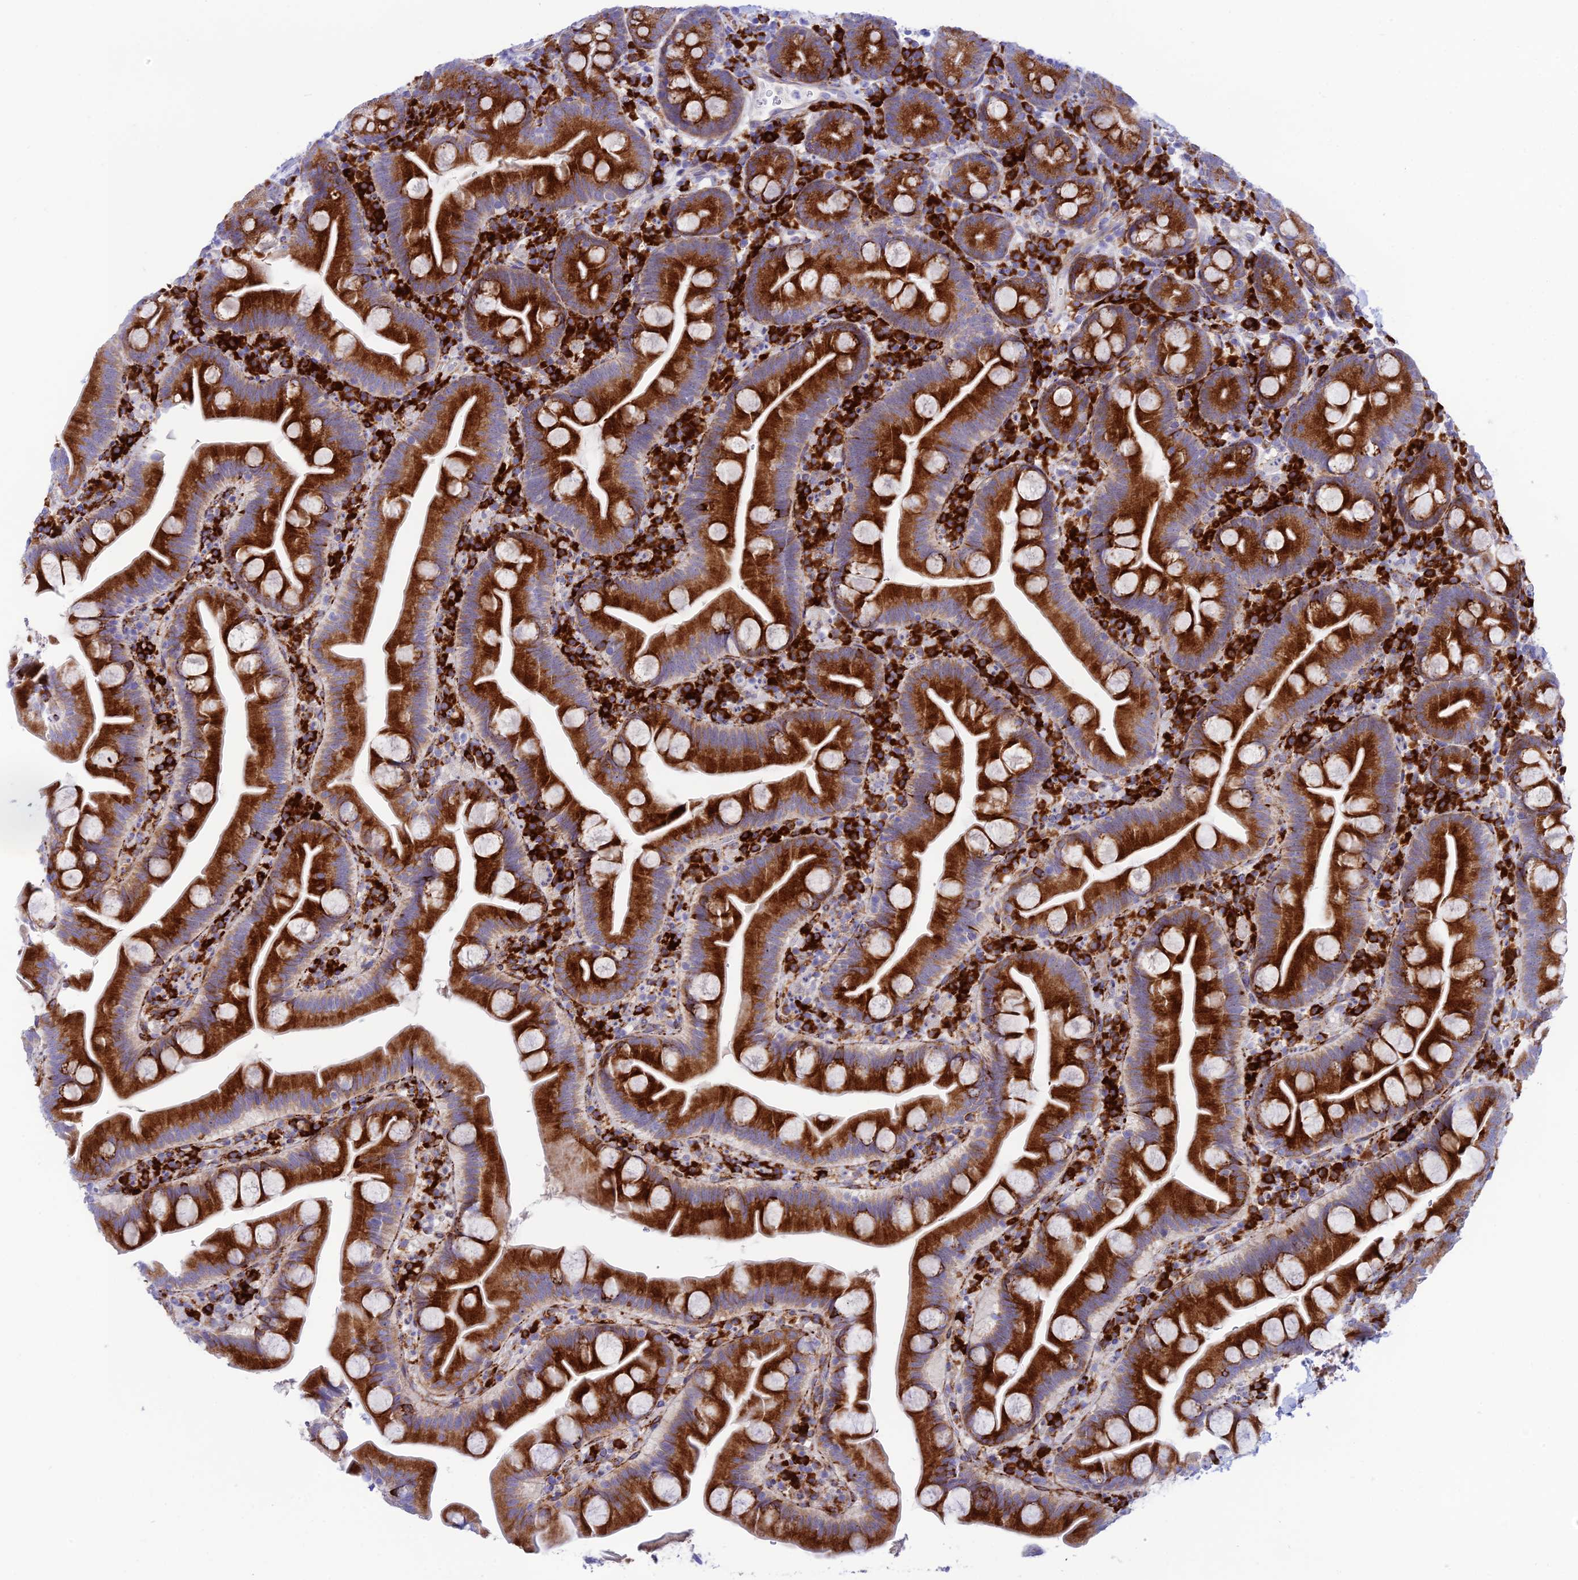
{"staining": {"intensity": "strong", "quantity": ">75%", "location": "cytoplasmic/membranous"}, "tissue": "small intestine", "cell_type": "Glandular cells", "image_type": "normal", "snomed": [{"axis": "morphology", "description": "Normal tissue, NOS"}, {"axis": "topography", "description": "Small intestine"}], "caption": "Strong cytoplasmic/membranous expression for a protein is identified in approximately >75% of glandular cells of unremarkable small intestine using IHC.", "gene": "TUBGCP6", "patient": {"sex": "female", "age": 68}}